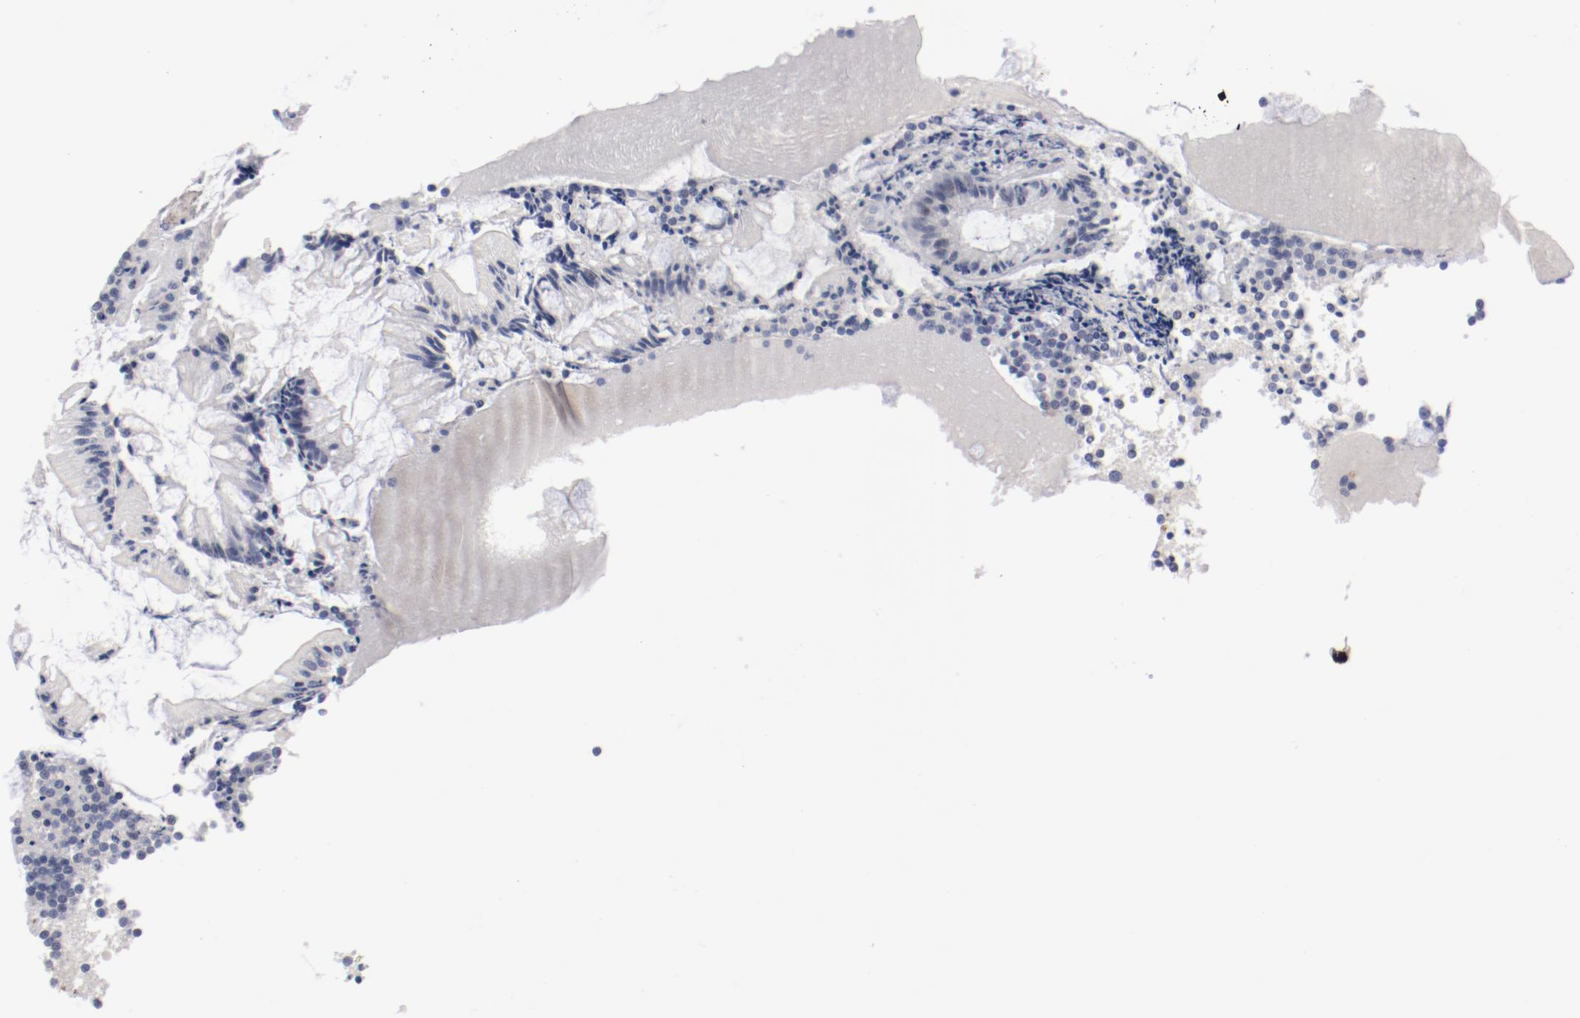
{"staining": {"intensity": "negative", "quantity": "none", "location": "none"}, "tissue": "appendix", "cell_type": "Glandular cells", "image_type": "normal", "snomed": [{"axis": "morphology", "description": "Normal tissue, NOS"}, {"axis": "topography", "description": "Appendix"}], "caption": "DAB (3,3'-diaminobenzidine) immunohistochemical staining of benign human appendix reveals no significant positivity in glandular cells.", "gene": "KCNK13", "patient": {"sex": "female", "age": 66}}